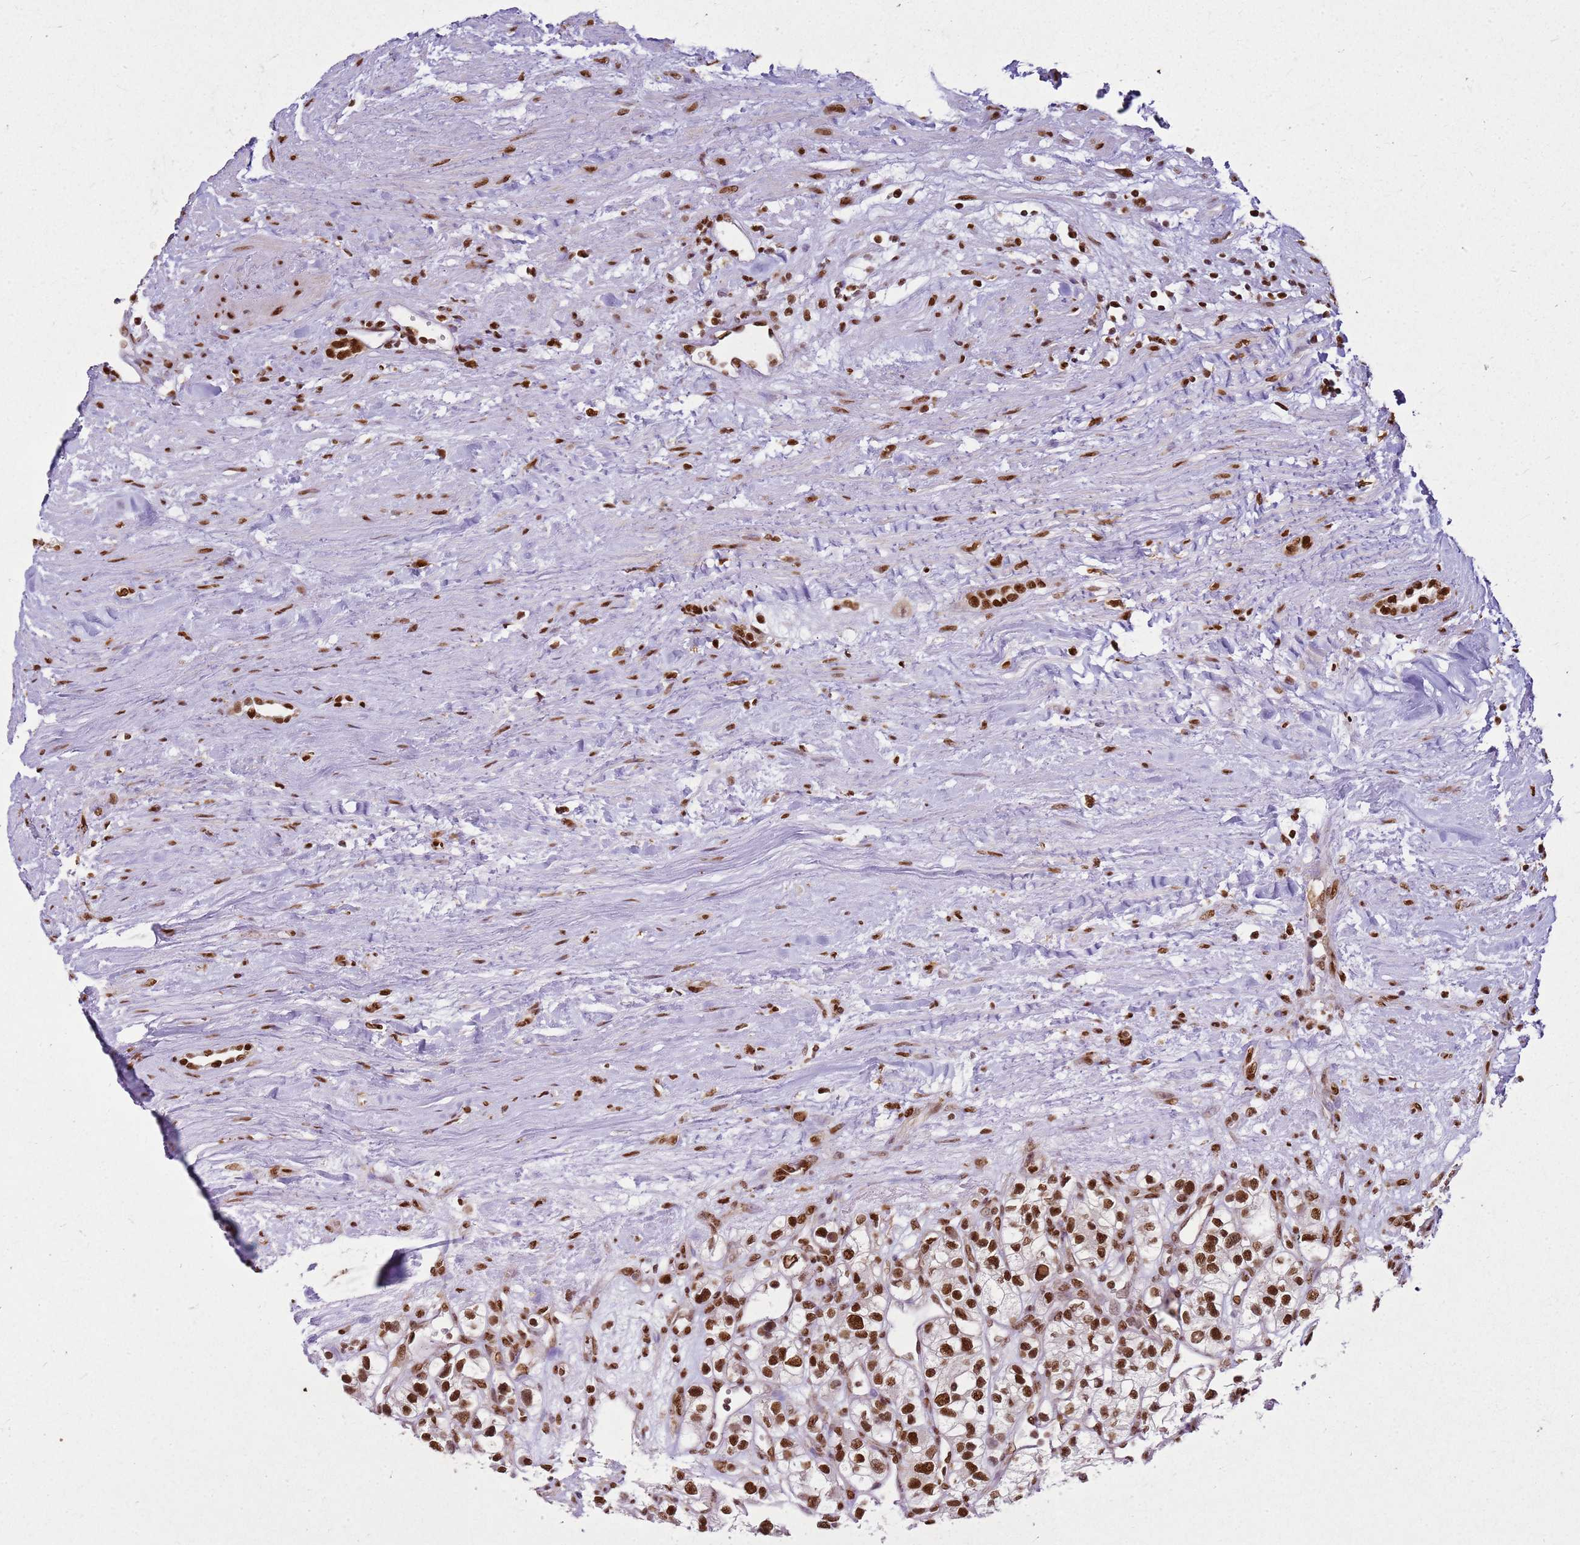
{"staining": {"intensity": "strong", "quantity": ">75%", "location": "nuclear"}, "tissue": "renal cancer", "cell_type": "Tumor cells", "image_type": "cancer", "snomed": [{"axis": "morphology", "description": "Adenocarcinoma, NOS"}, {"axis": "topography", "description": "Kidney"}], "caption": "IHC (DAB (3,3'-diaminobenzidine)) staining of renal adenocarcinoma displays strong nuclear protein staining in approximately >75% of tumor cells.", "gene": "APEX1", "patient": {"sex": "female", "age": 57}}